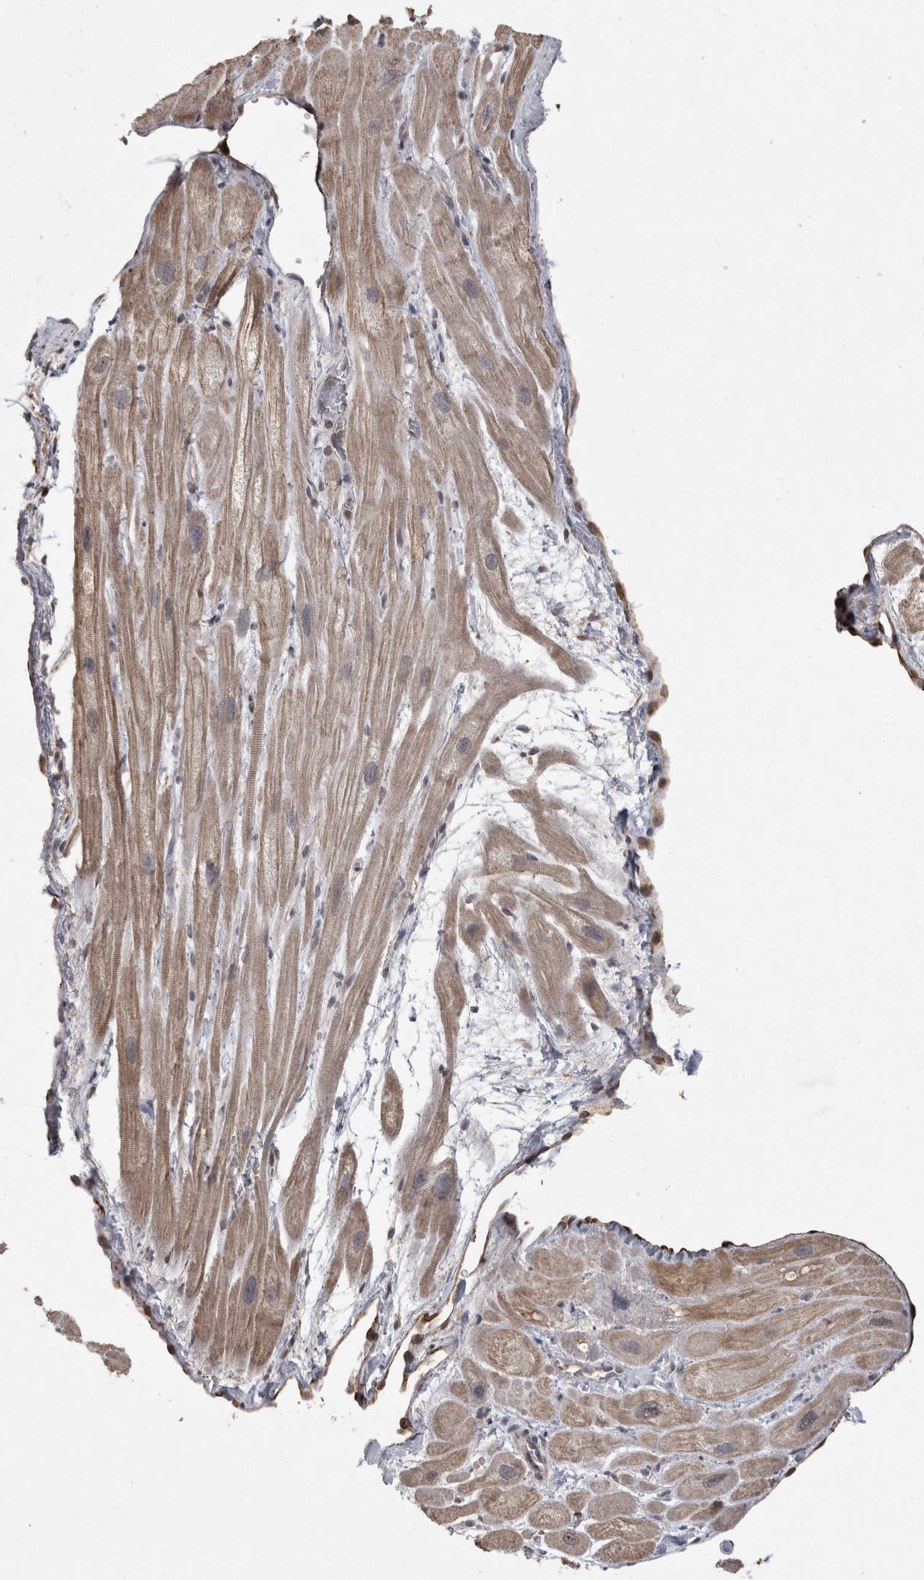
{"staining": {"intensity": "weak", "quantity": "25%-75%", "location": "cytoplasmic/membranous"}, "tissue": "heart muscle", "cell_type": "Cardiomyocytes", "image_type": "normal", "snomed": [{"axis": "morphology", "description": "Normal tissue, NOS"}, {"axis": "topography", "description": "Heart"}], "caption": "The histopathology image reveals a brown stain indicating the presence of a protein in the cytoplasmic/membranous of cardiomyocytes in heart muscle. (Stains: DAB (3,3'-diaminobenzidine) in brown, nuclei in blue, Microscopy: brightfield microscopy at high magnification).", "gene": "MEP1A", "patient": {"sex": "male", "age": 49}}